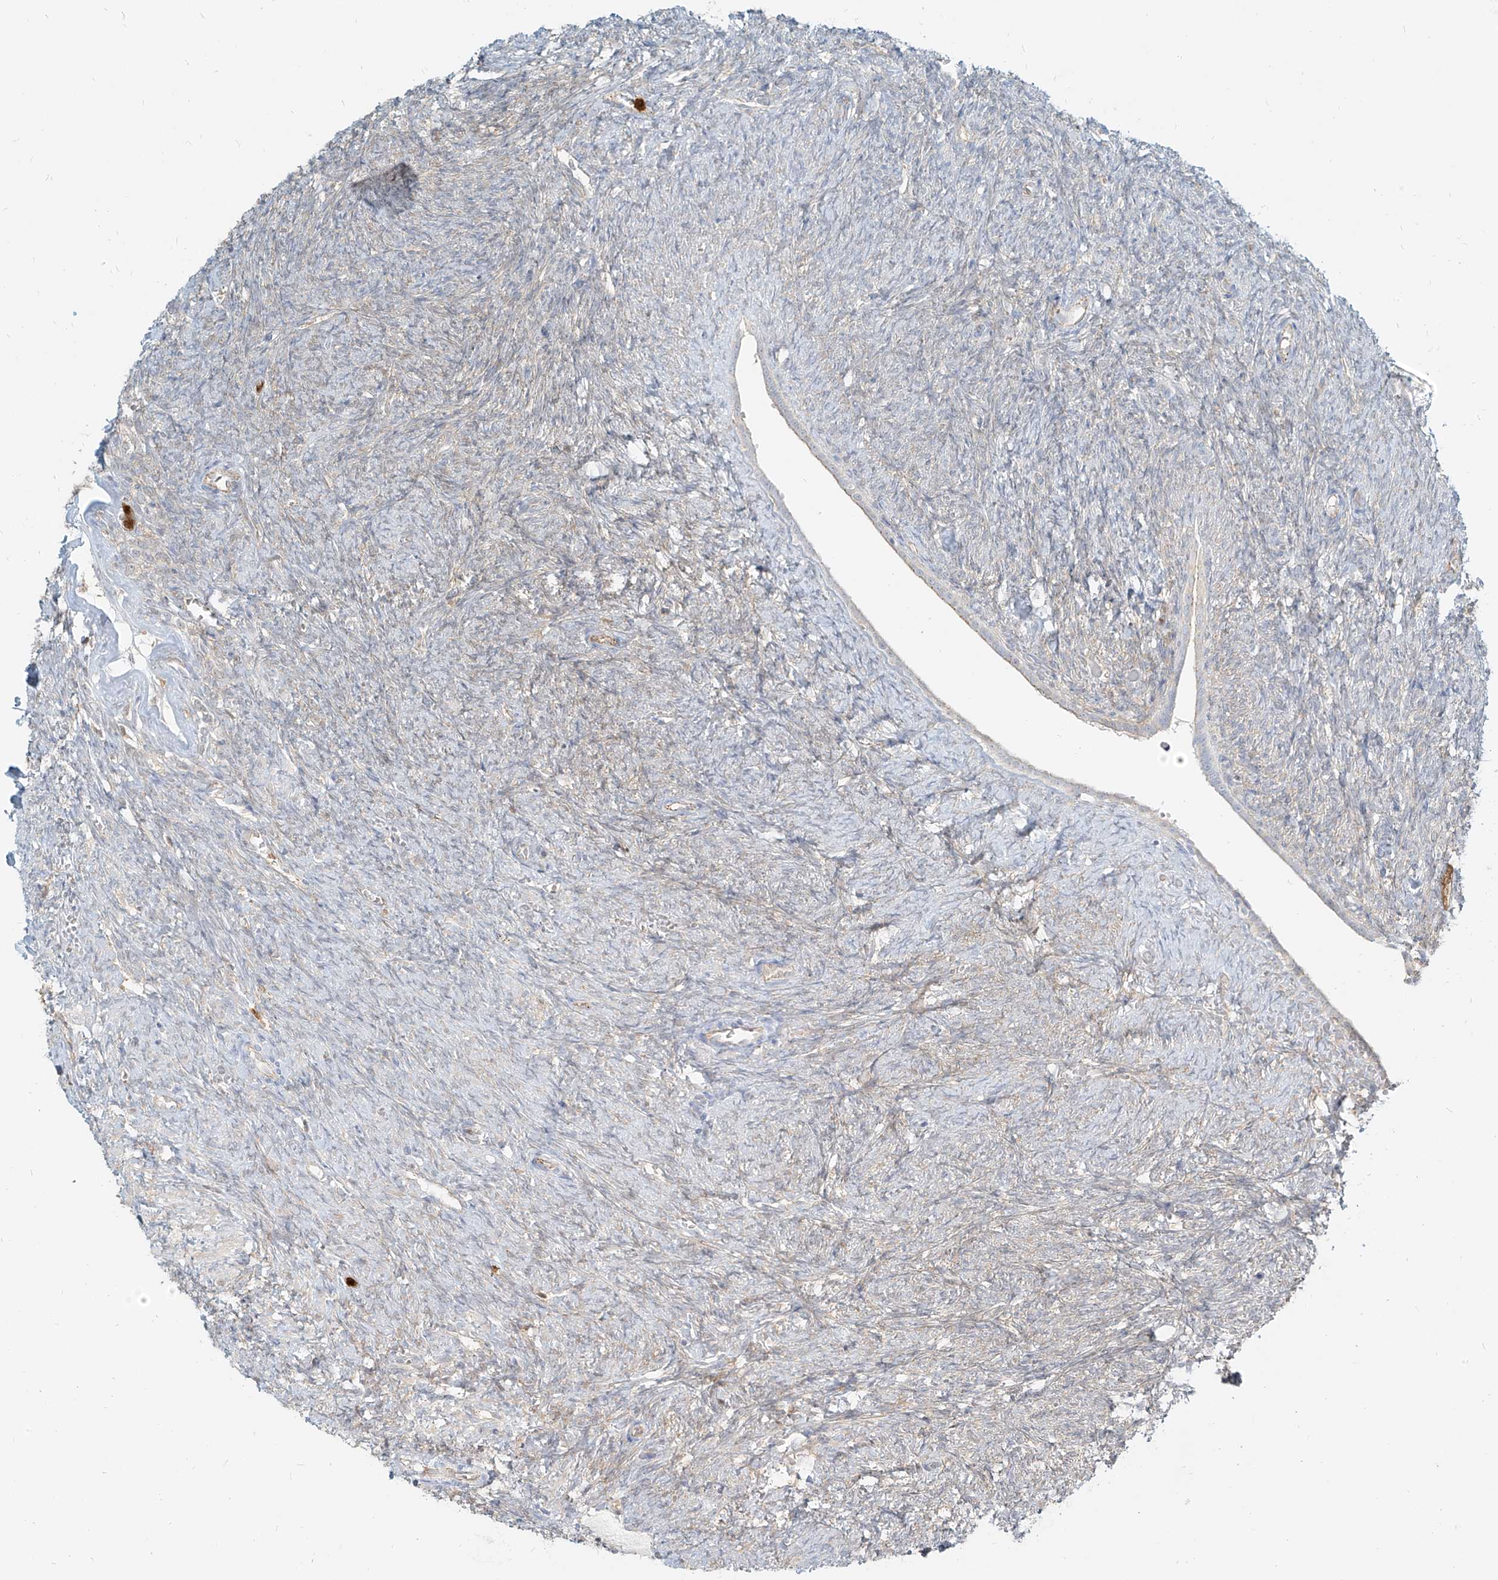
{"staining": {"intensity": "strong", "quantity": ">75%", "location": "cytoplasmic/membranous"}, "tissue": "ovary", "cell_type": "Follicle cells", "image_type": "normal", "snomed": [{"axis": "morphology", "description": "Normal tissue, NOS"}, {"axis": "topography", "description": "Ovary"}], "caption": "DAB immunohistochemical staining of benign human ovary reveals strong cytoplasmic/membranous protein positivity in about >75% of follicle cells. (DAB IHC with brightfield microscopy, high magnification).", "gene": "PGD", "patient": {"sex": "female", "age": 41}}